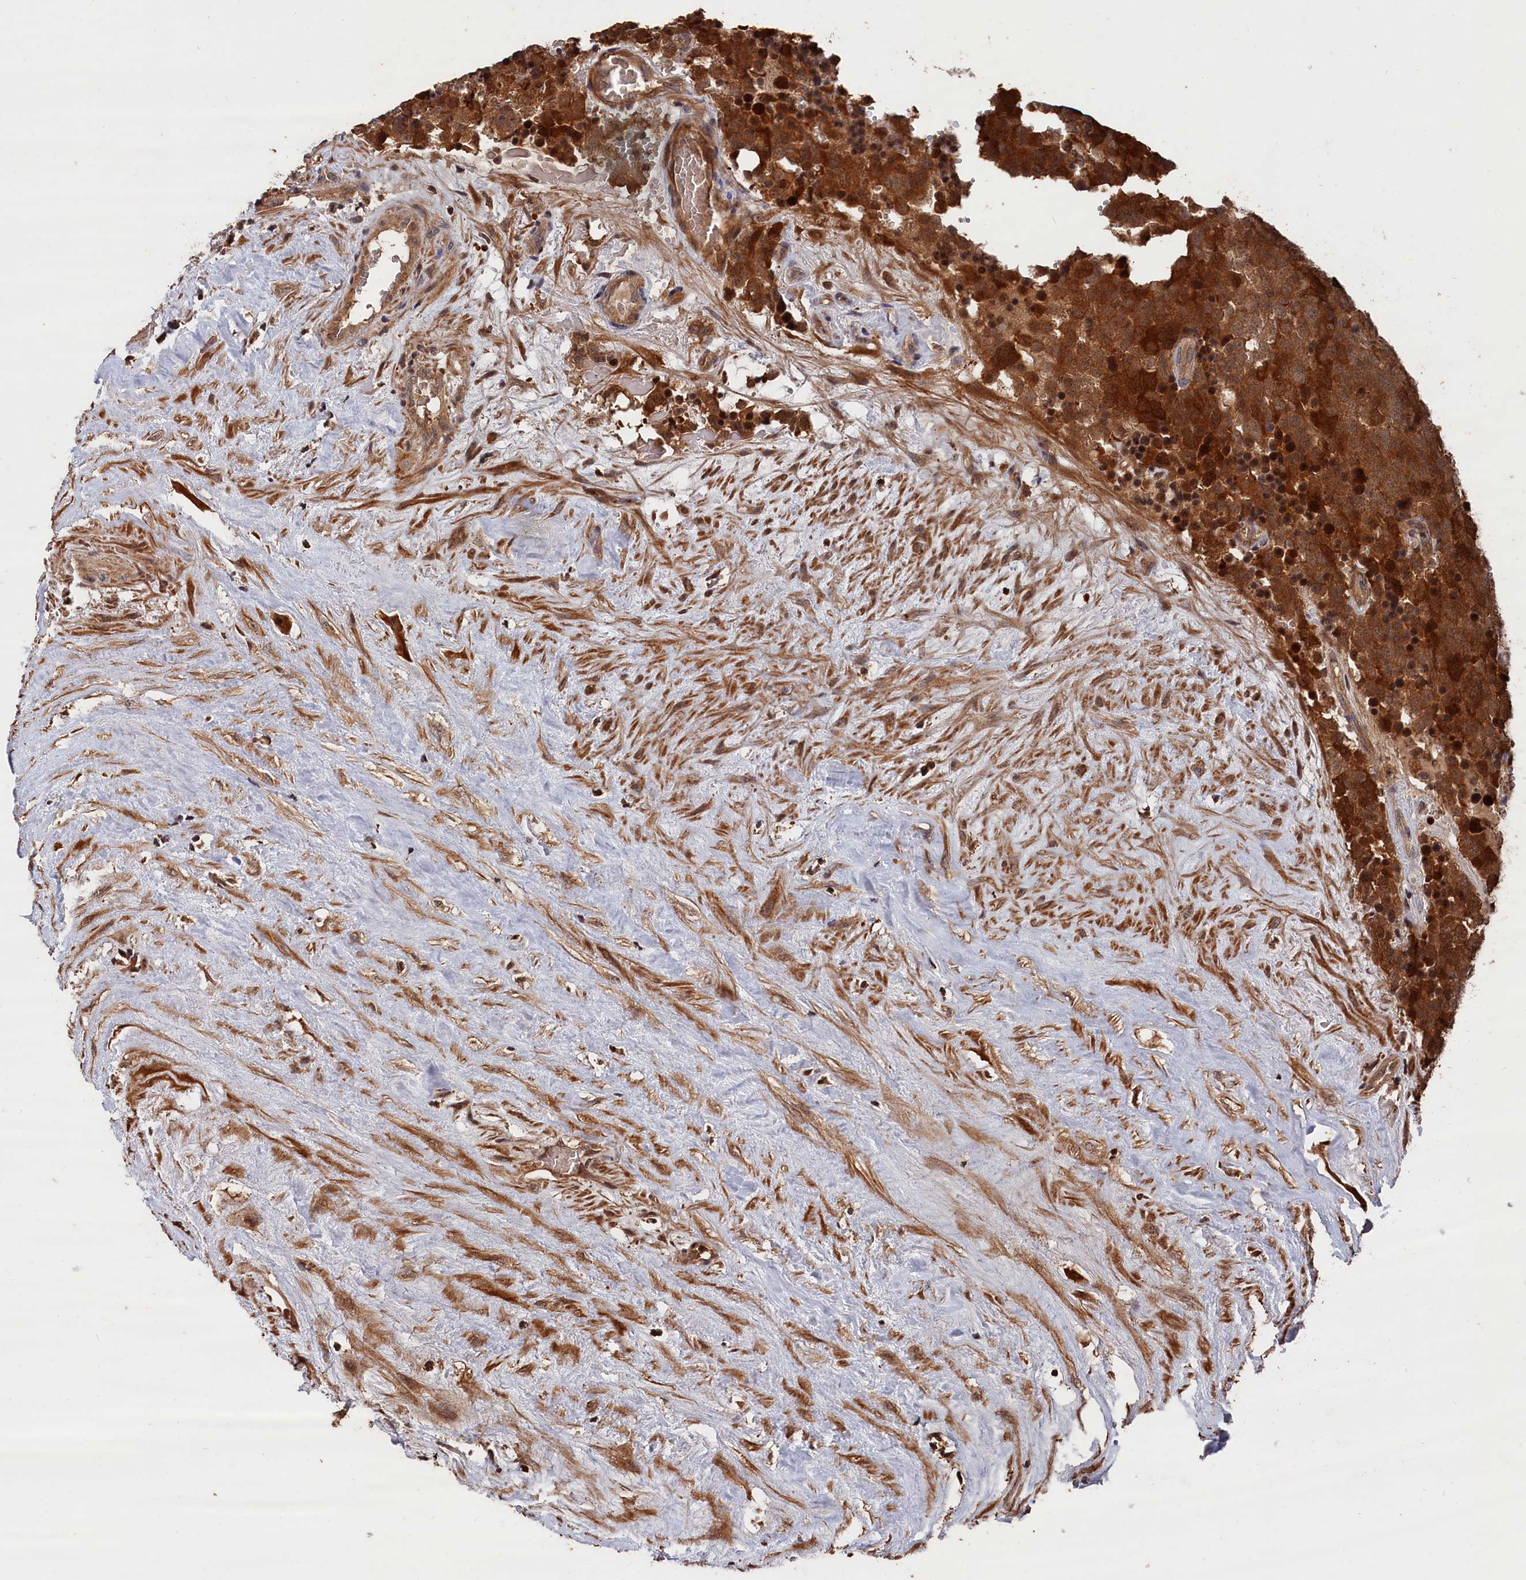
{"staining": {"intensity": "strong", "quantity": ">75%", "location": "cytoplasmic/membranous"}, "tissue": "testis cancer", "cell_type": "Tumor cells", "image_type": "cancer", "snomed": [{"axis": "morphology", "description": "Seminoma, NOS"}, {"axis": "topography", "description": "Testis"}], "caption": "Immunohistochemistry of human testis cancer (seminoma) reveals high levels of strong cytoplasmic/membranous staining in about >75% of tumor cells.", "gene": "RMI2", "patient": {"sex": "male", "age": 71}}